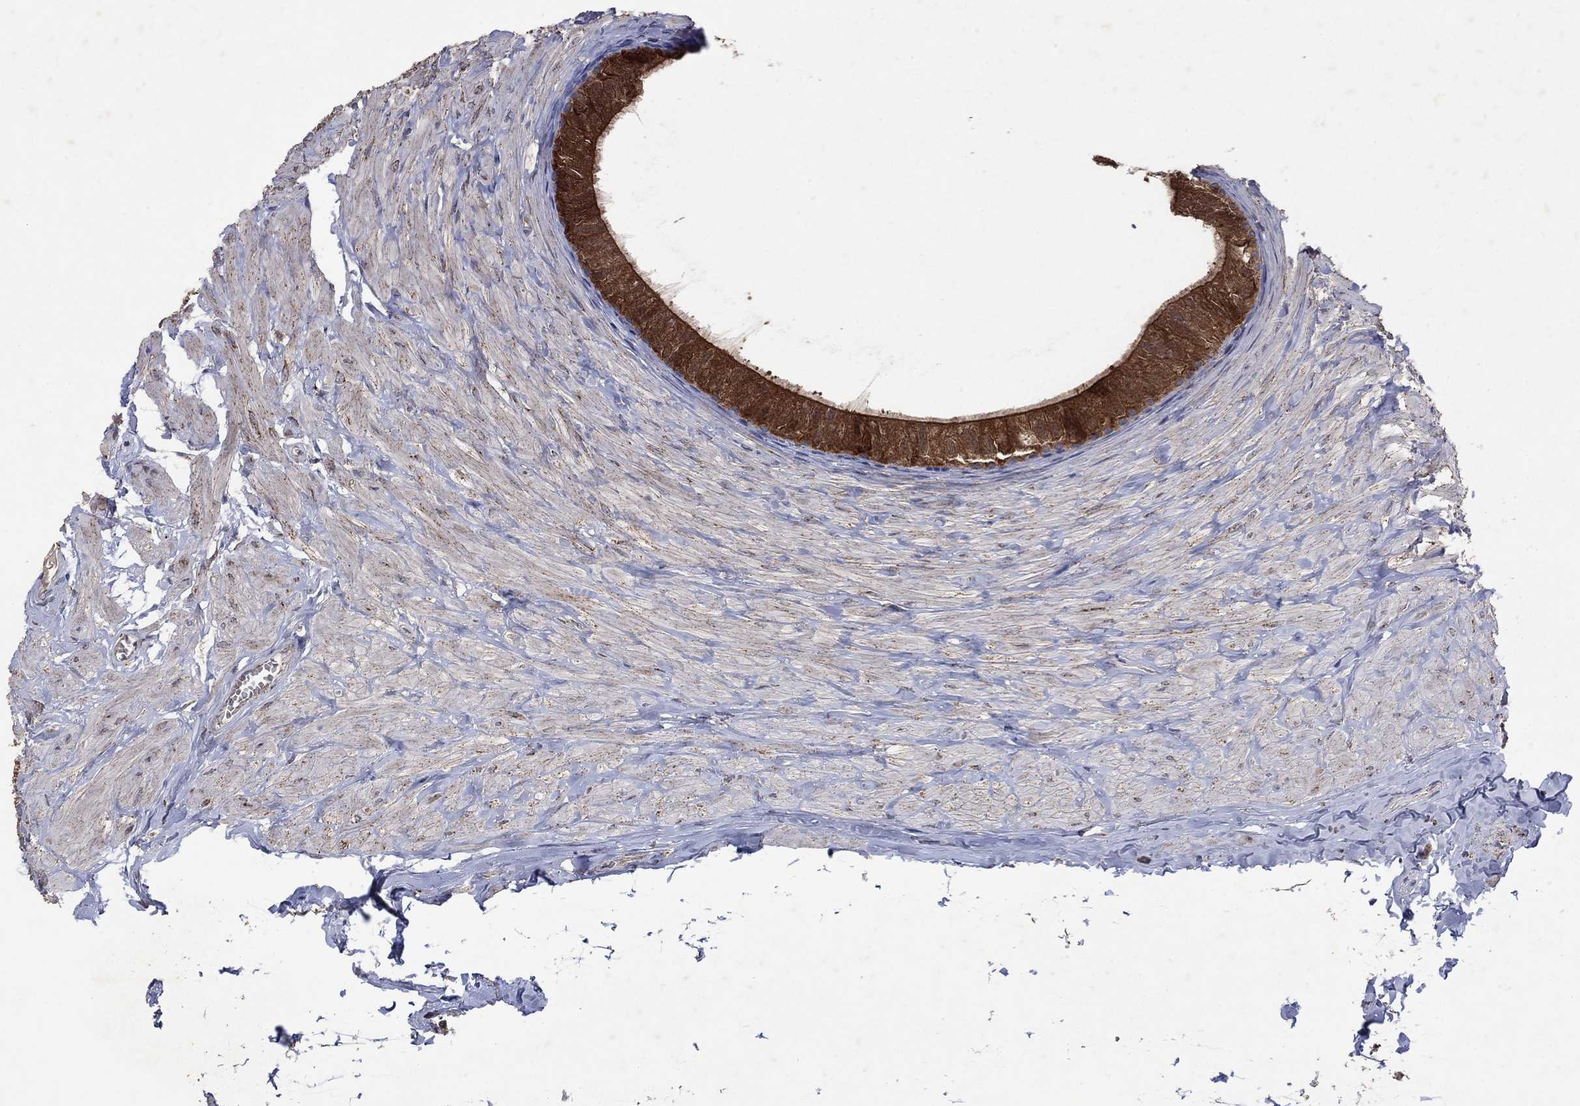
{"staining": {"intensity": "strong", "quantity": ">75%", "location": "cytoplasmic/membranous,nuclear"}, "tissue": "epididymis", "cell_type": "Glandular cells", "image_type": "normal", "snomed": [{"axis": "morphology", "description": "Normal tissue, NOS"}, {"axis": "topography", "description": "Epididymis"}], "caption": "Unremarkable epididymis was stained to show a protein in brown. There is high levels of strong cytoplasmic/membranous,nuclear positivity in approximately >75% of glandular cells.", "gene": "DPH1", "patient": {"sex": "male", "age": 32}}